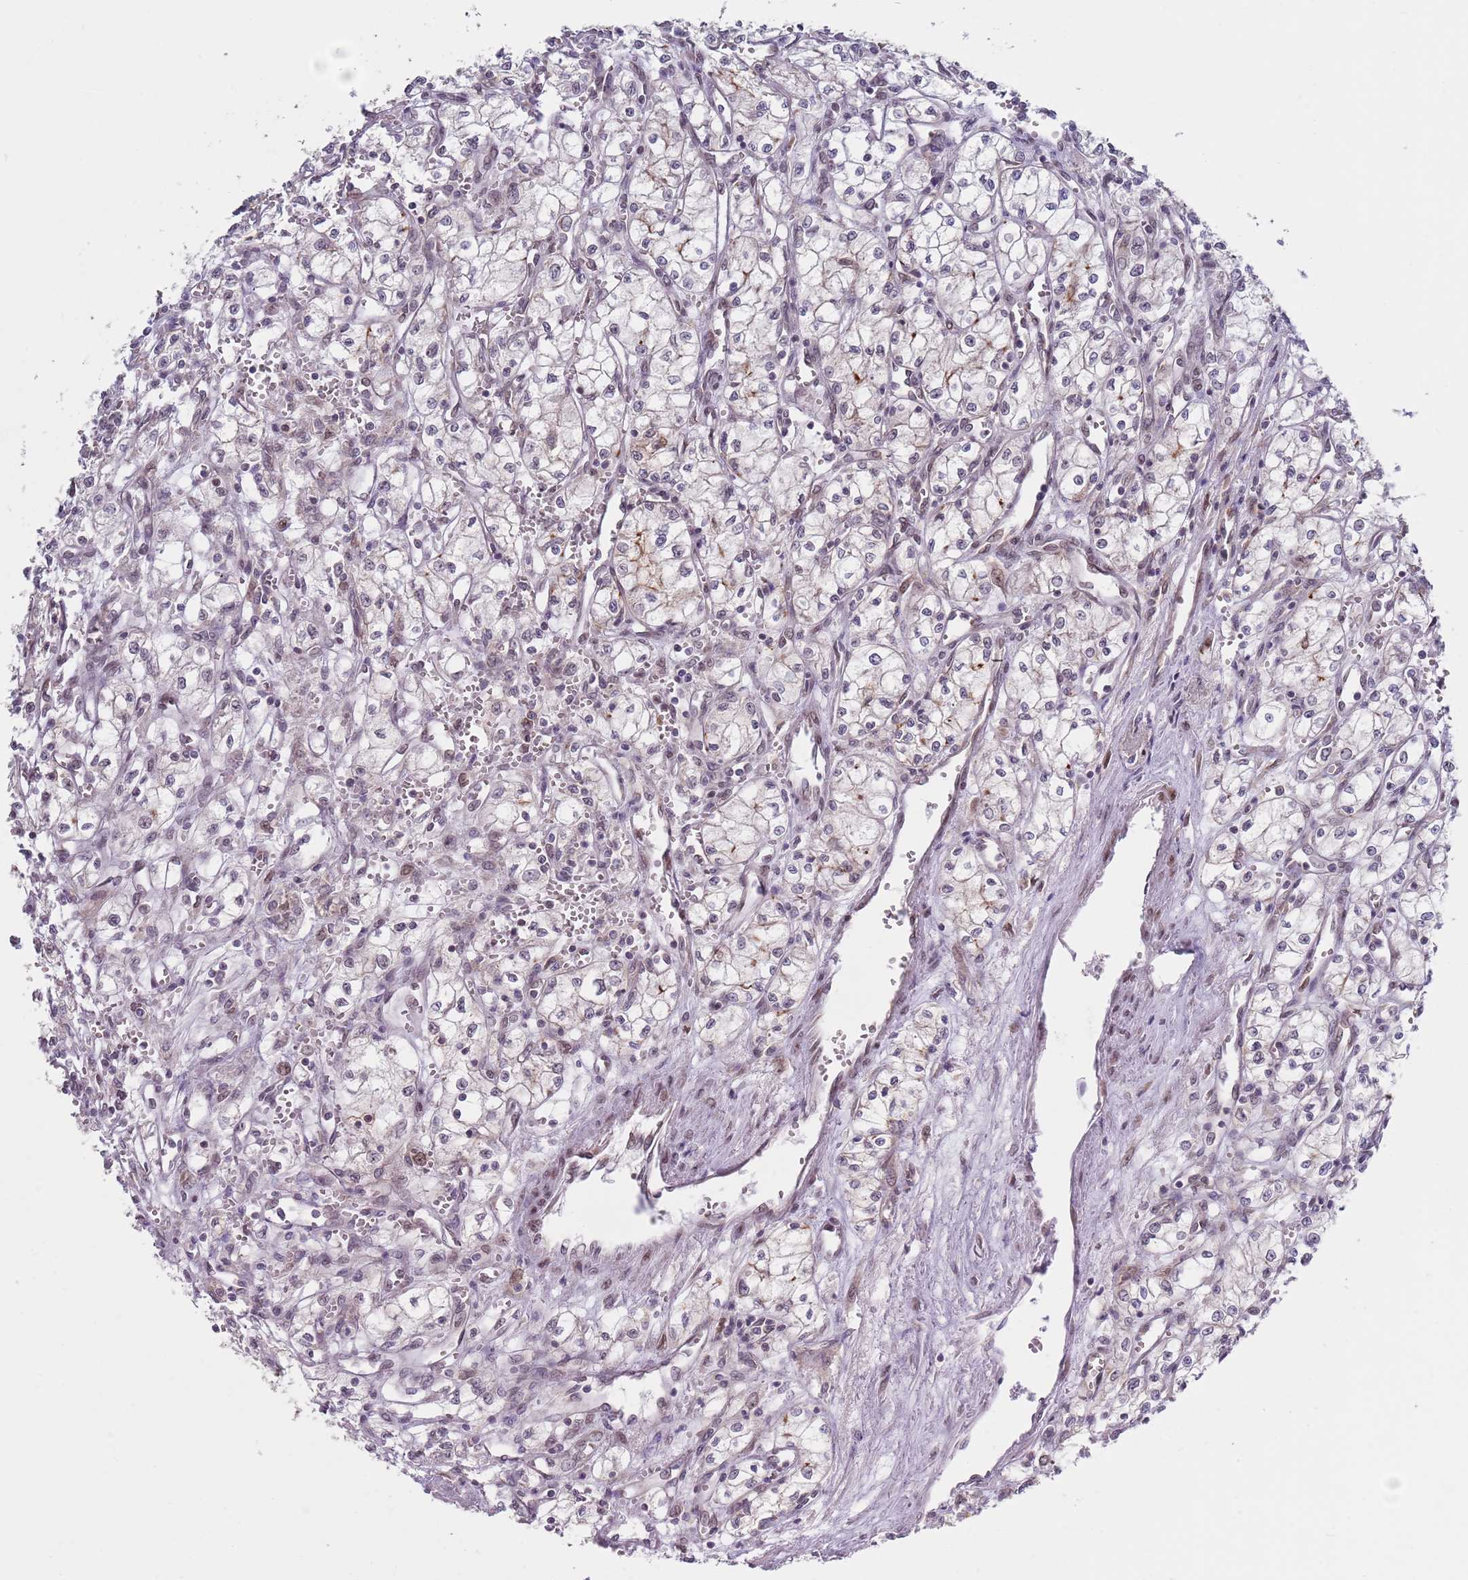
{"staining": {"intensity": "weak", "quantity": "<25%", "location": "cytoplasmic/membranous"}, "tissue": "renal cancer", "cell_type": "Tumor cells", "image_type": "cancer", "snomed": [{"axis": "morphology", "description": "Adenocarcinoma, NOS"}, {"axis": "topography", "description": "Kidney"}], "caption": "IHC of human adenocarcinoma (renal) reveals no positivity in tumor cells.", "gene": "SLC25A32", "patient": {"sex": "male", "age": 59}}